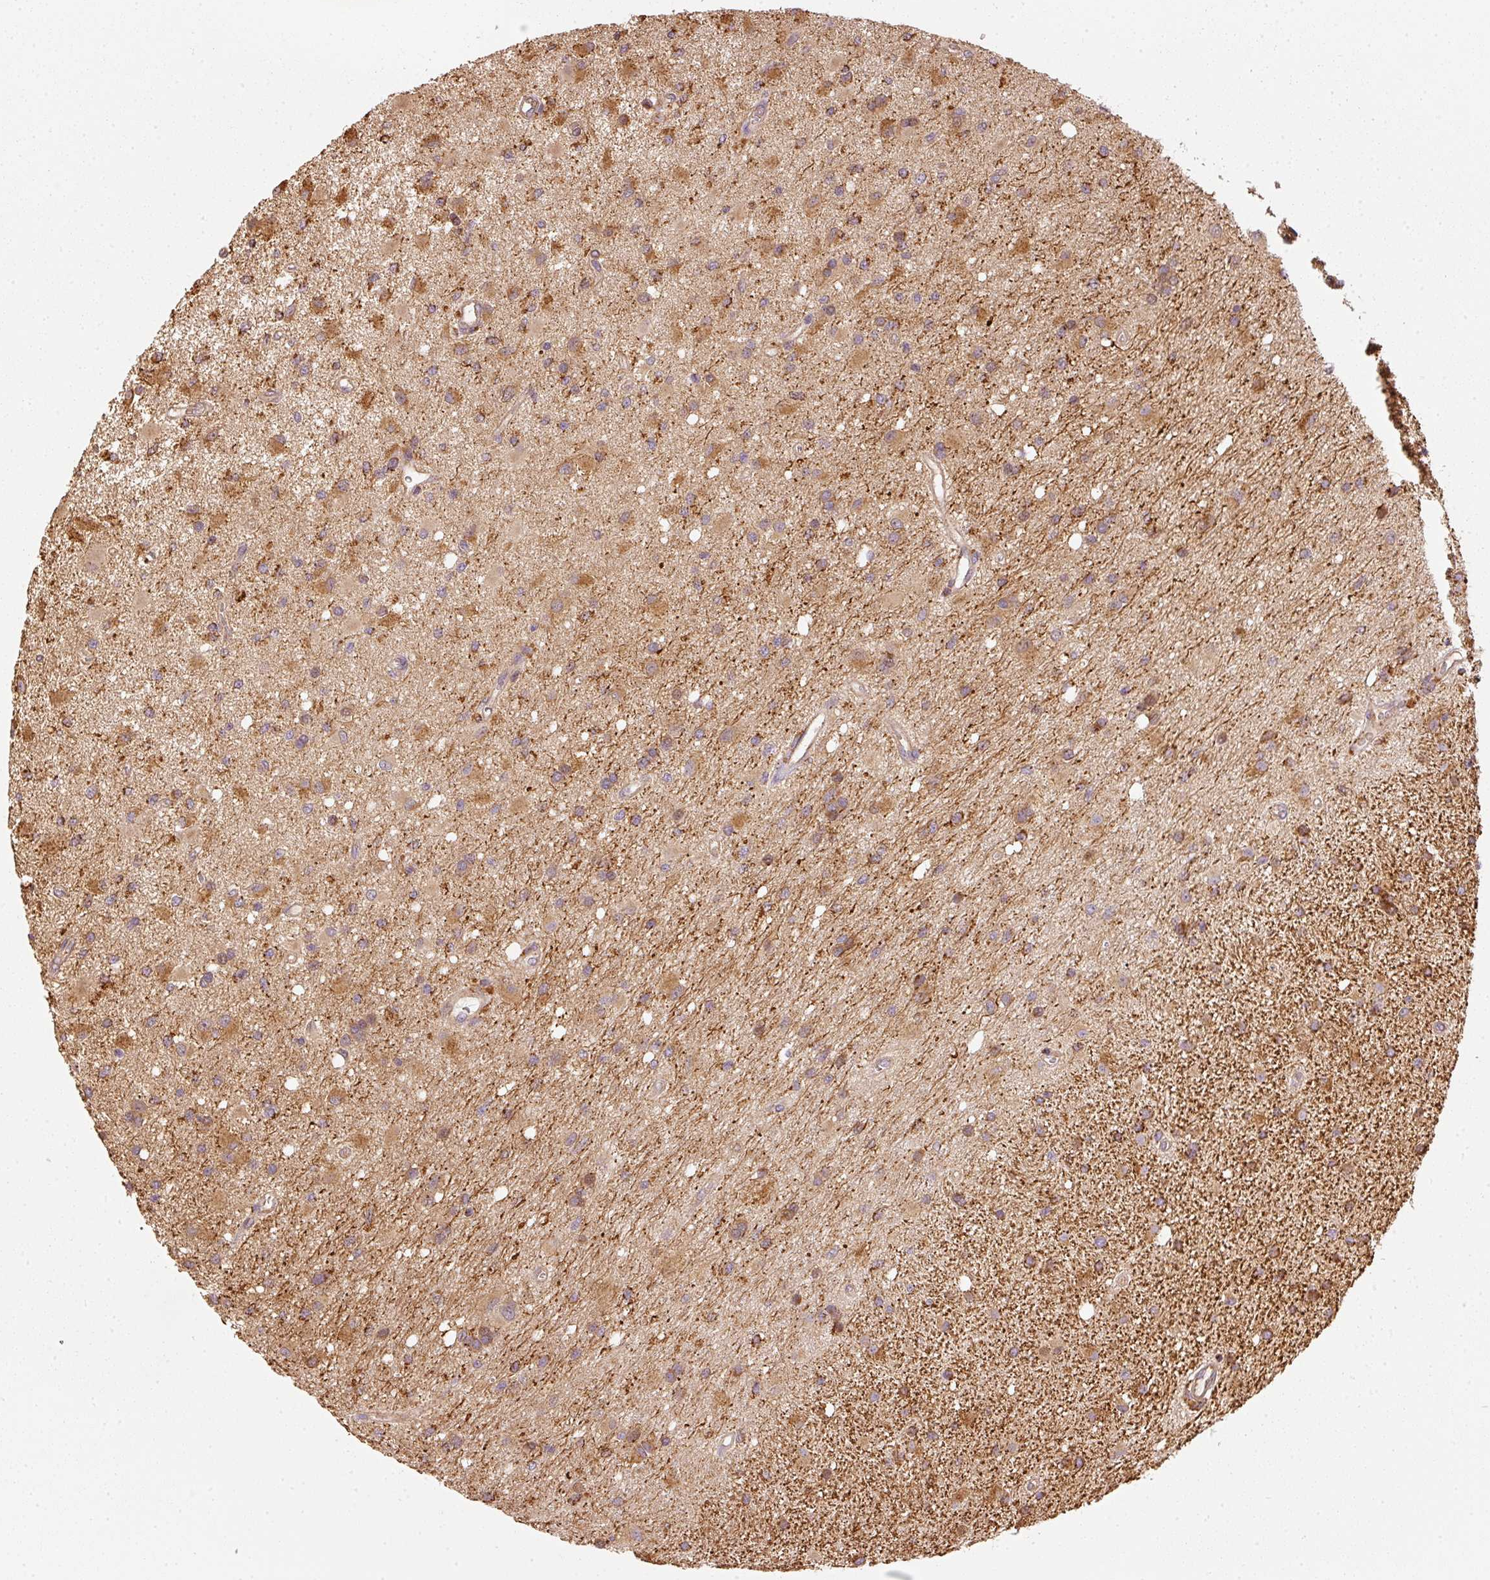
{"staining": {"intensity": "moderate", "quantity": "25%-75%", "location": "cytoplasmic/membranous"}, "tissue": "glioma", "cell_type": "Tumor cells", "image_type": "cancer", "snomed": [{"axis": "morphology", "description": "Glioma, malignant, High grade"}, {"axis": "topography", "description": "Brain"}], "caption": "High-grade glioma (malignant) was stained to show a protein in brown. There is medium levels of moderate cytoplasmic/membranous expression in about 25%-75% of tumor cells.", "gene": "MTHFD1L", "patient": {"sex": "male", "age": 67}}